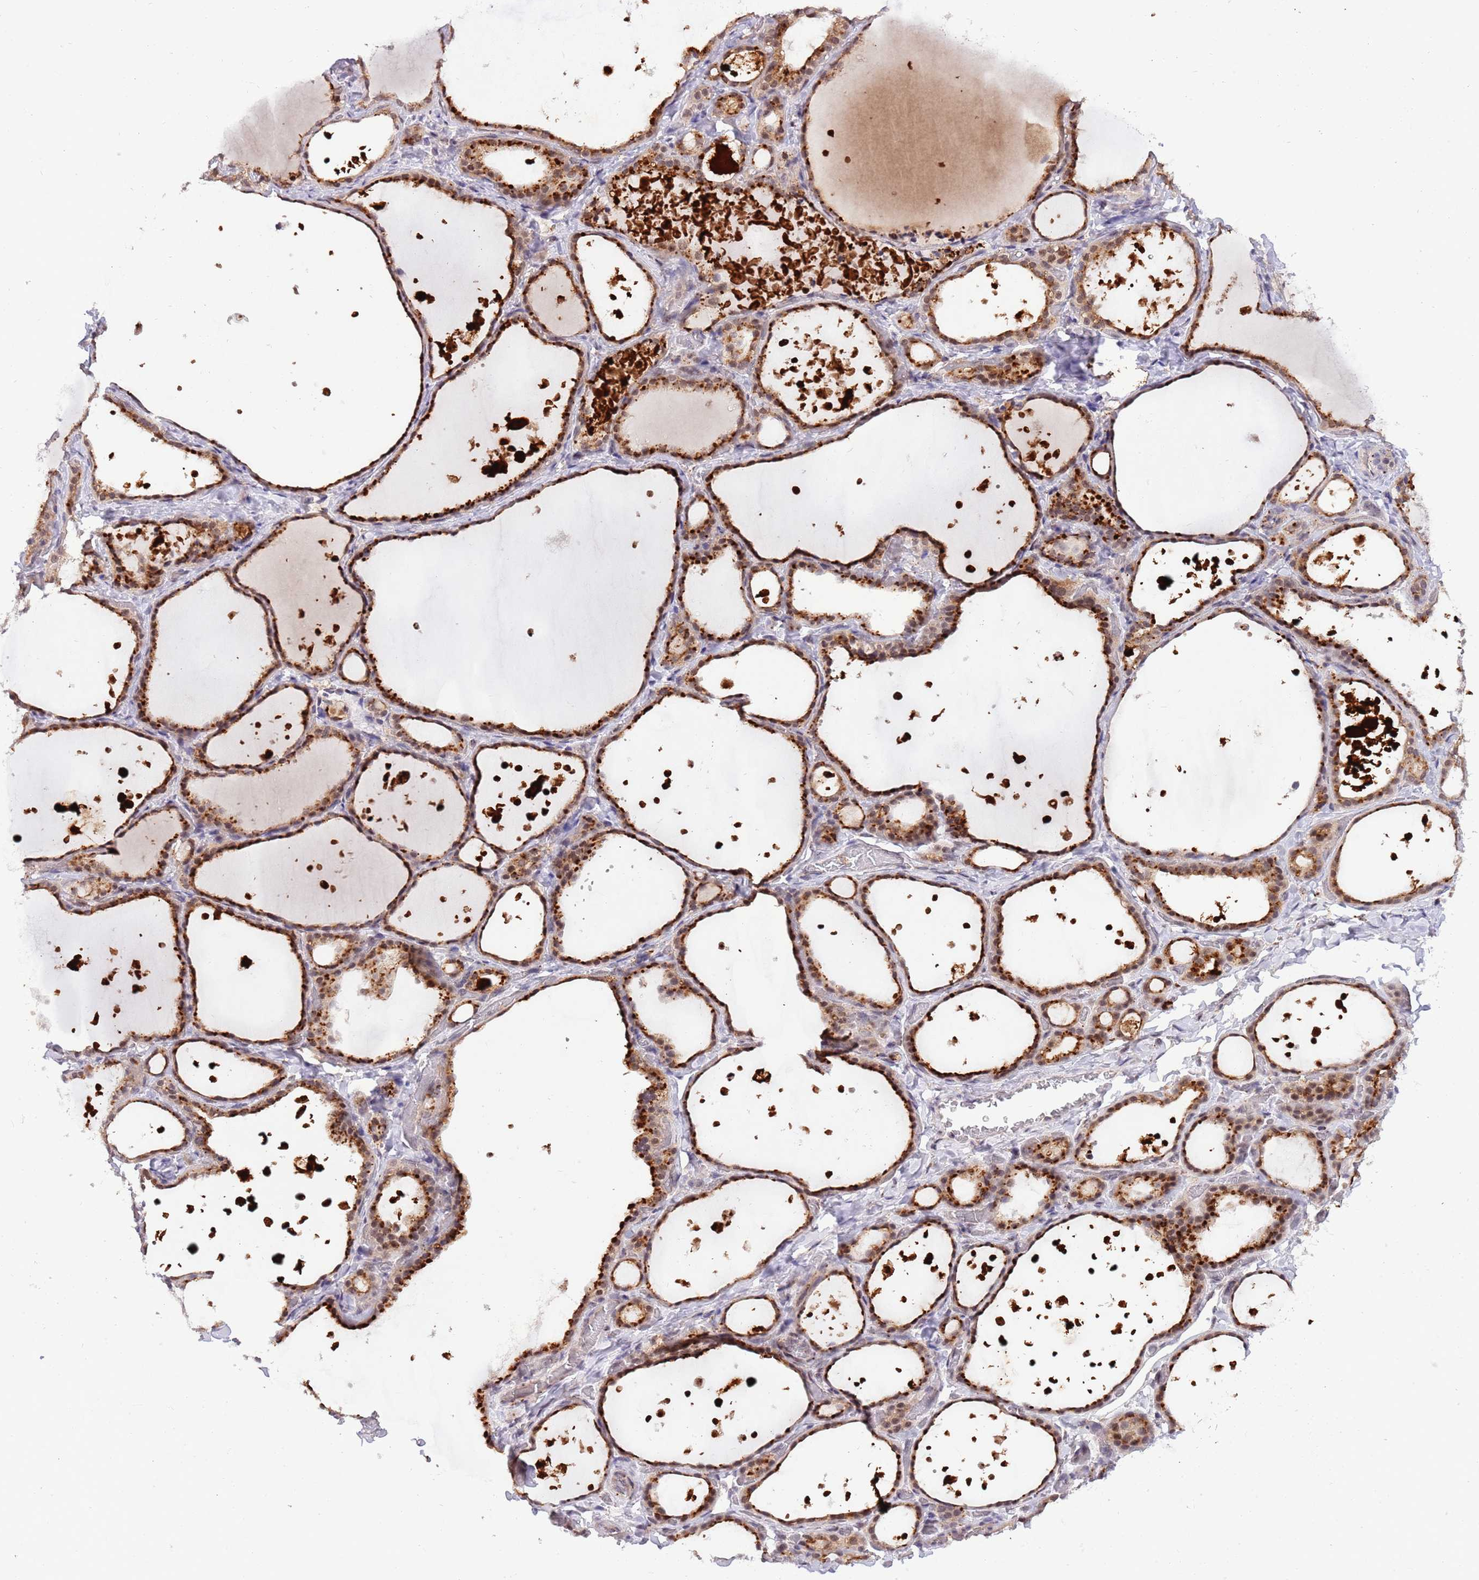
{"staining": {"intensity": "strong", "quantity": ">75%", "location": "cytoplasmic/membranous"}, "tissue": "thyroid gland", "cell_type": "Glandular cells", "image_type": "normal", "snomed": [{"axis": "morphology", "description": "Normal tissue, NOS"}, {"axis": "topography", "description": "Thyroid gland"}], "caption": "Immunohistochemistry of benign thyroid gland reveals high levels of strong cytoplasmic/membranous expression in about >75% of glandular cells.", "gene": "TRIM27", "patient": {"sex": "female", "age": 44}}